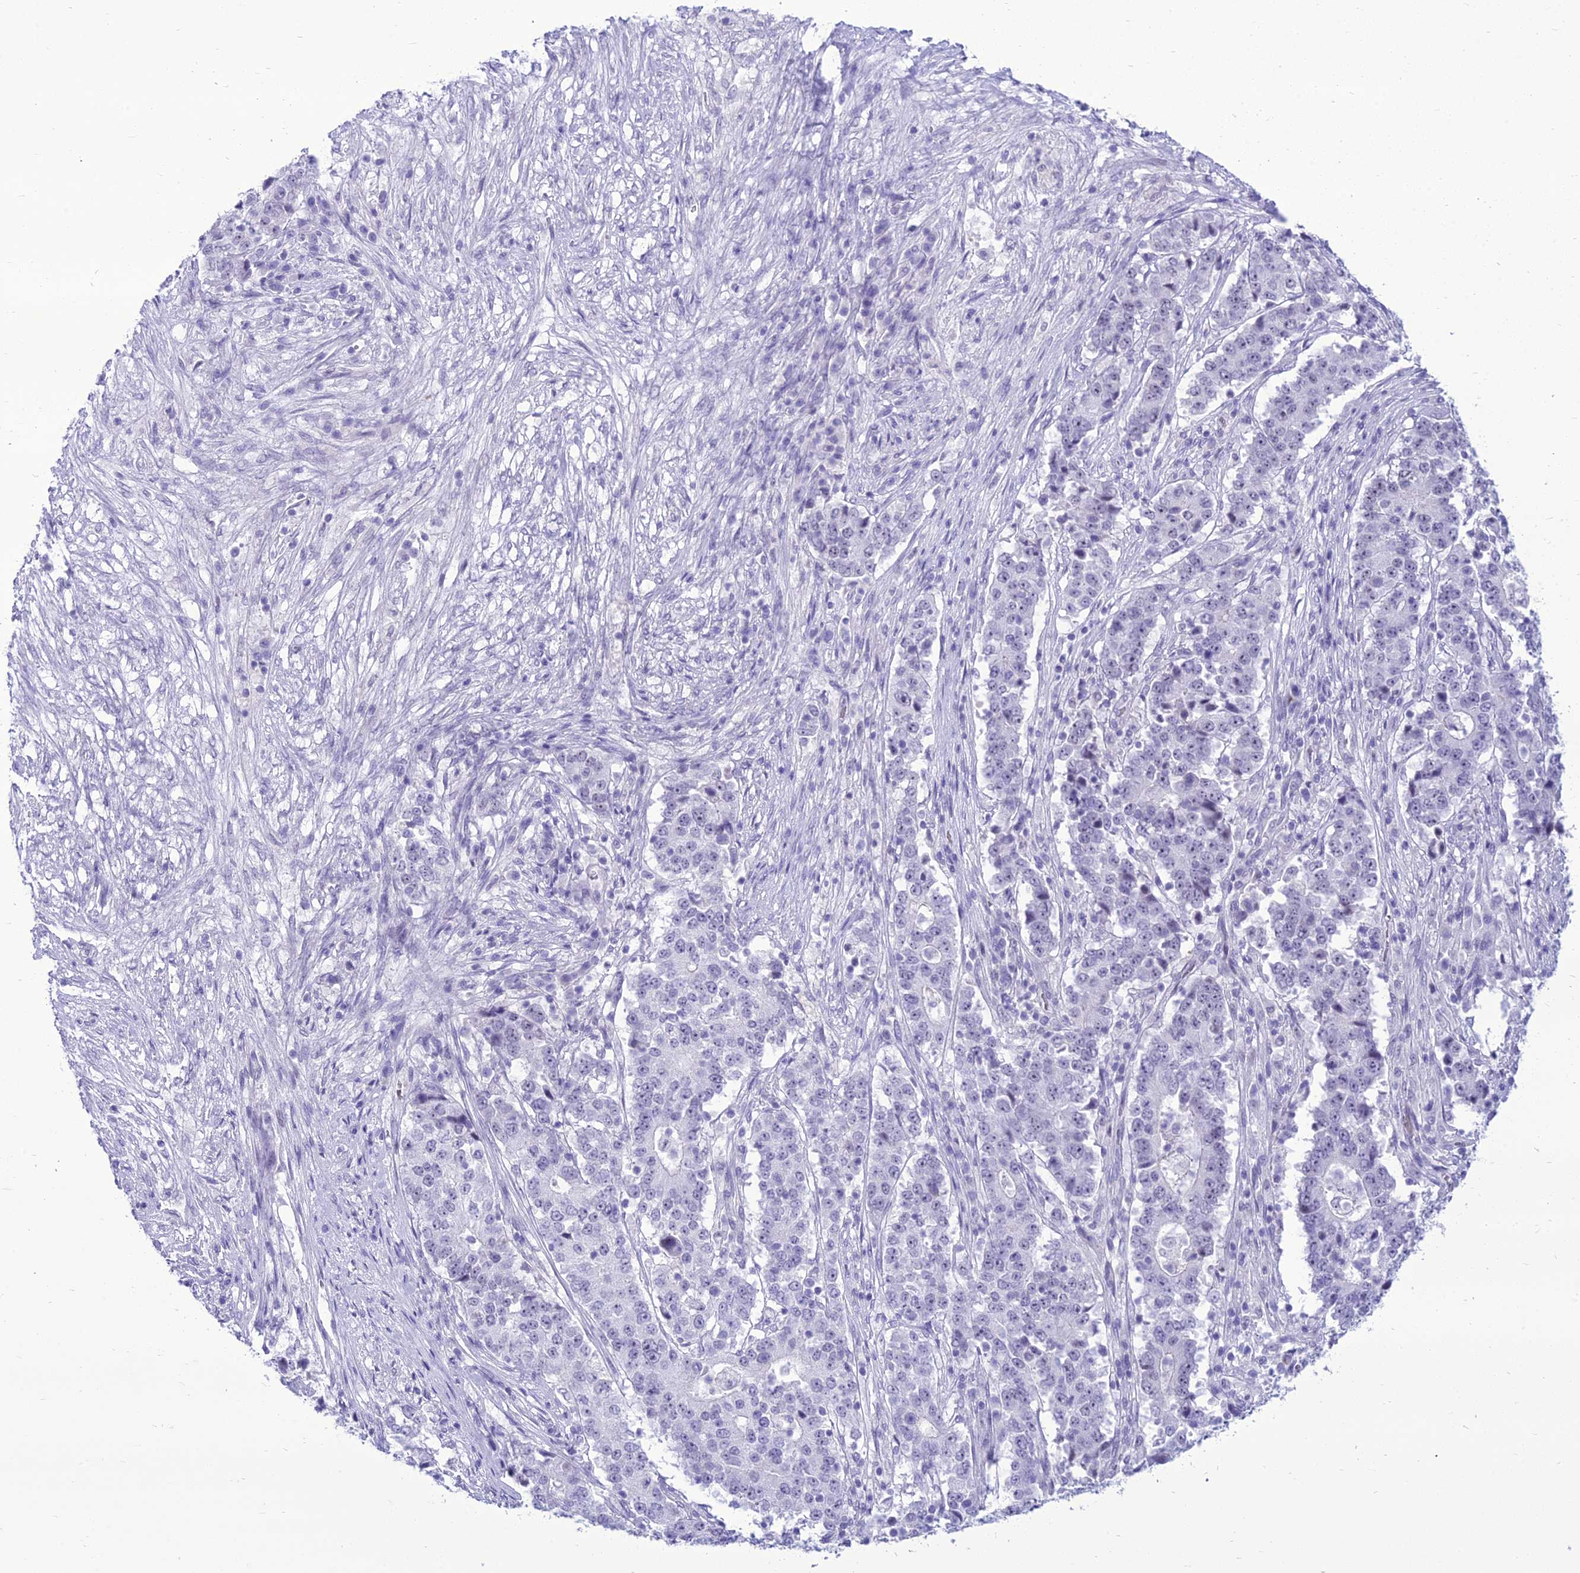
{"staining": {"intensity": "negative", "quantity": "none", "location": "none"}, "tissue": "stomach cancer", "cell_type": "Tumor cells", "image_type": "cancer", "snomed": [{"axis": "morphology", "description": "Adenocarcinoma, NOS"}, {"axis": "topography", "description": "Stomach"}], "caption": "Tumor cells show no significant staining in adenocarcinoma (stomach).", "gene": "DHX40", "patient": {"sex": "male", "age": 59}}